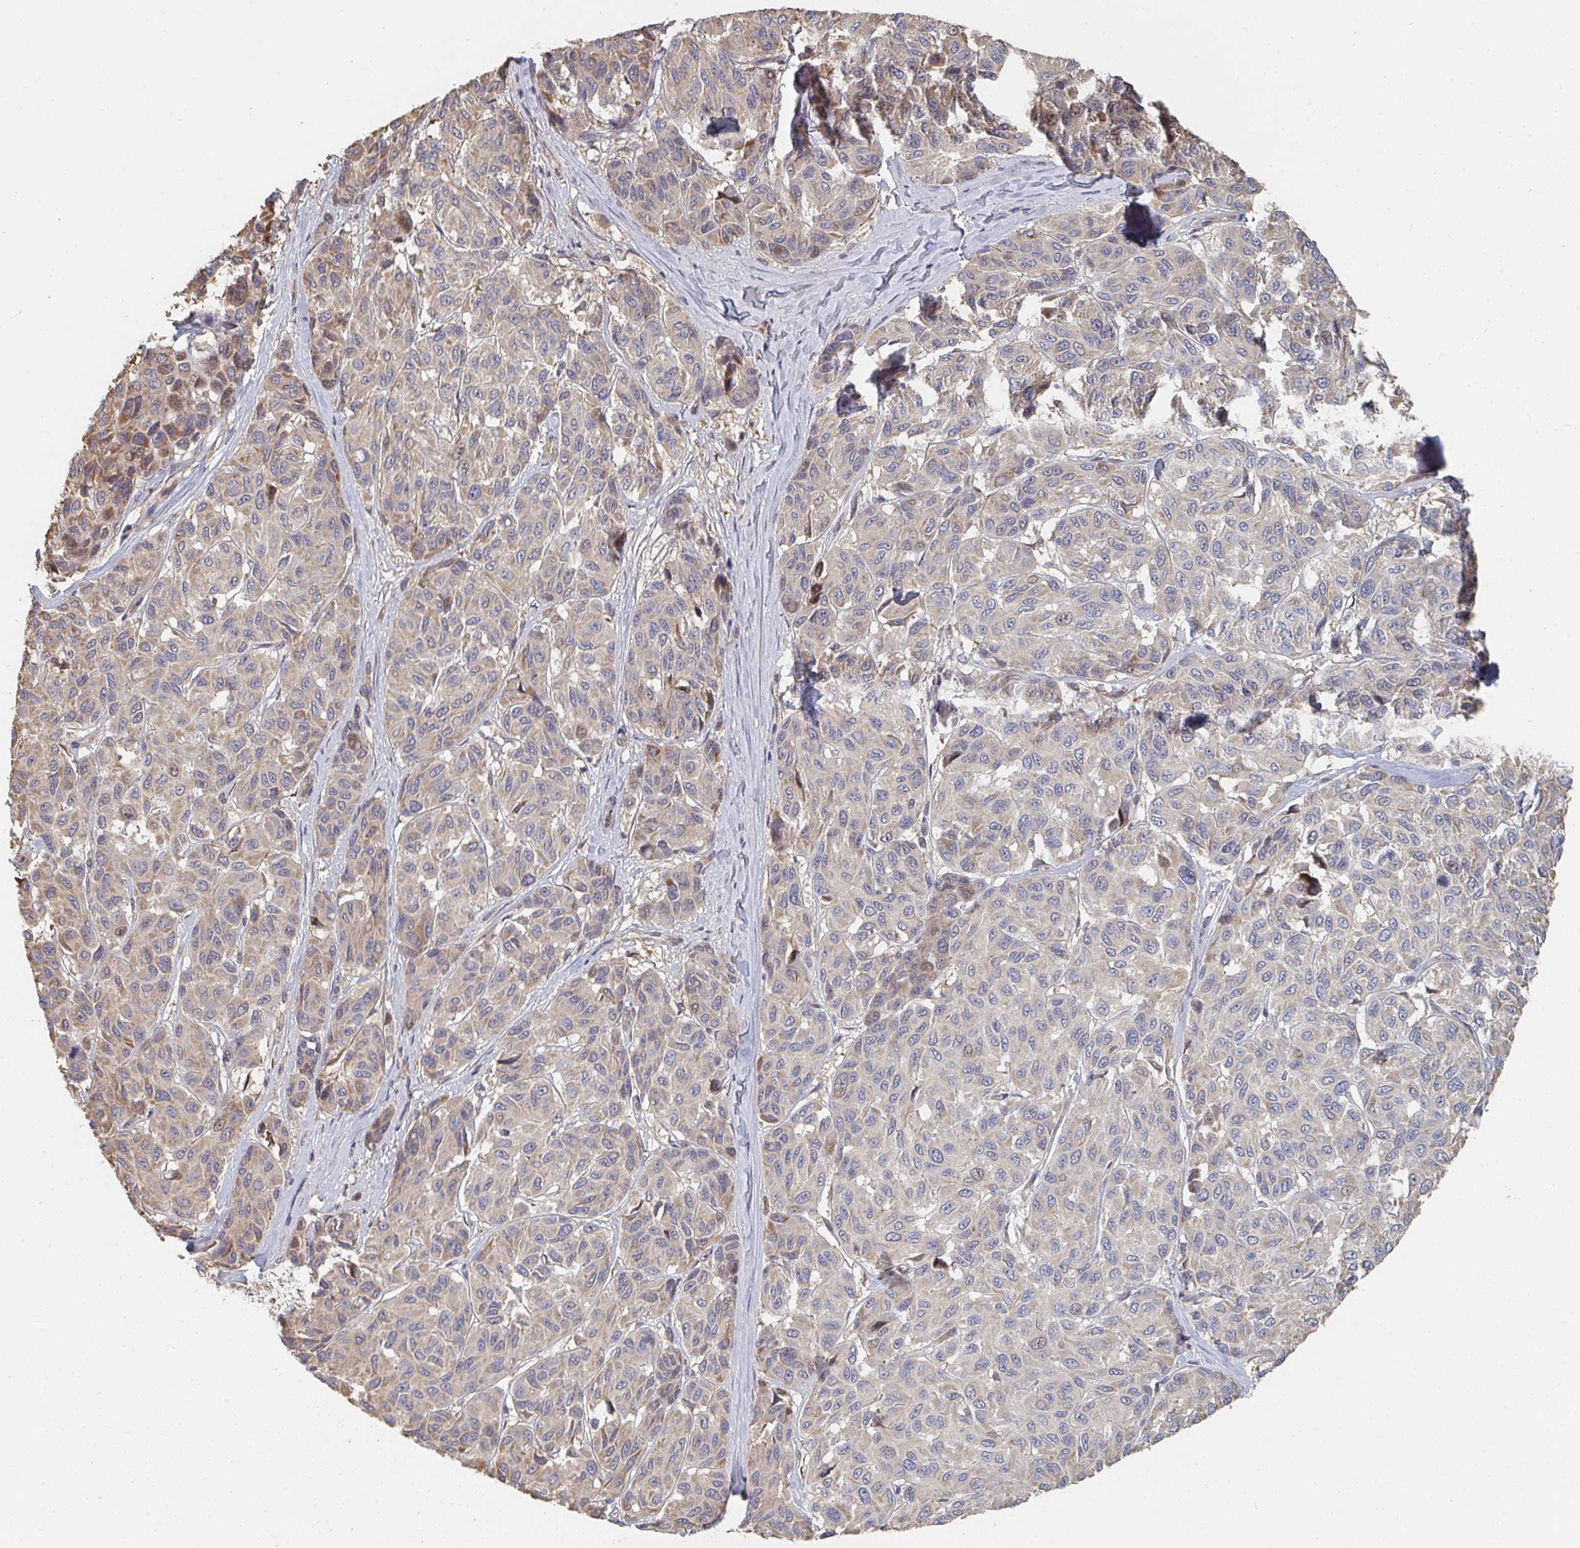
{"staining": {"intensity": "weak", "quantity": "<25%", "location": "cytoplasmic/membranous"}, "tissue": "melanoma", "cell_type": "Tumor cells", "image_type": "cancer", "snomed": [{"axis": "morphology", "description": "Malignant melanoma, NOS"}, {"axis": "topography", "description": "Skin"}], "caption": "A photomicrograph of human melanoma is negative for staining in tumor cells. (IHC, brightfield microscopy, high magnification).", "gene": "PTEN", "patient": {"sex": "female", "age": 66}}